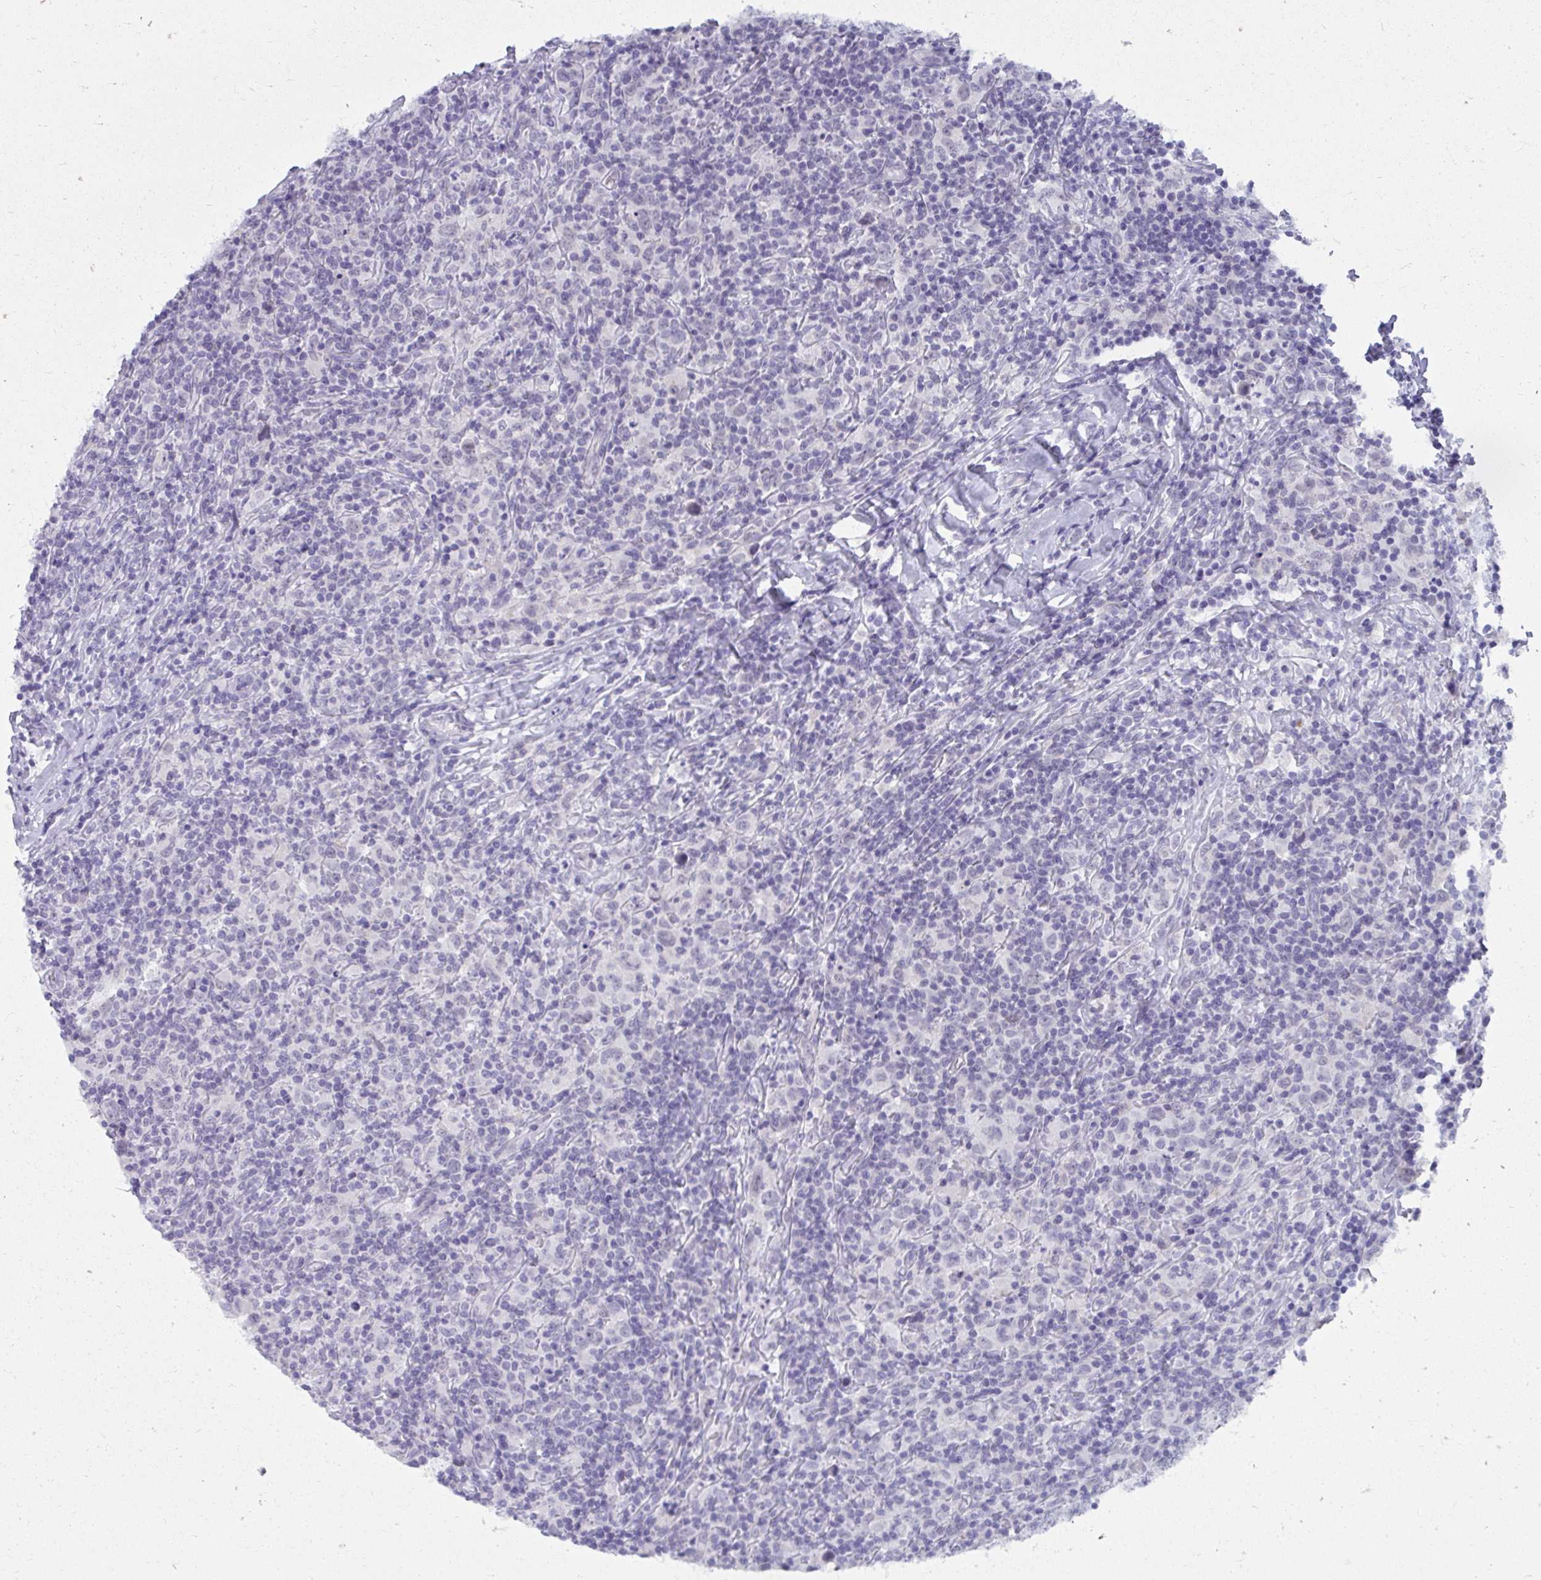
{"staining": {"intensity": "negative", "quantity": "none", "location": "none"}, "tissue": "lymphoma", "cell_type": "Tumor cells", "image_type": "cancer", "snomed": [{"axis": "morphology", "description": "Hodgkin's disease, NOS"}, {"axis": "topography", "description": "Lymph node"}], "caption": "Immunohistochemical staining of lymphoma exhibits no significant expression in tumor cells.", "gene": "UGT3A2", "patient": {"sex": "female", "age": 18}}